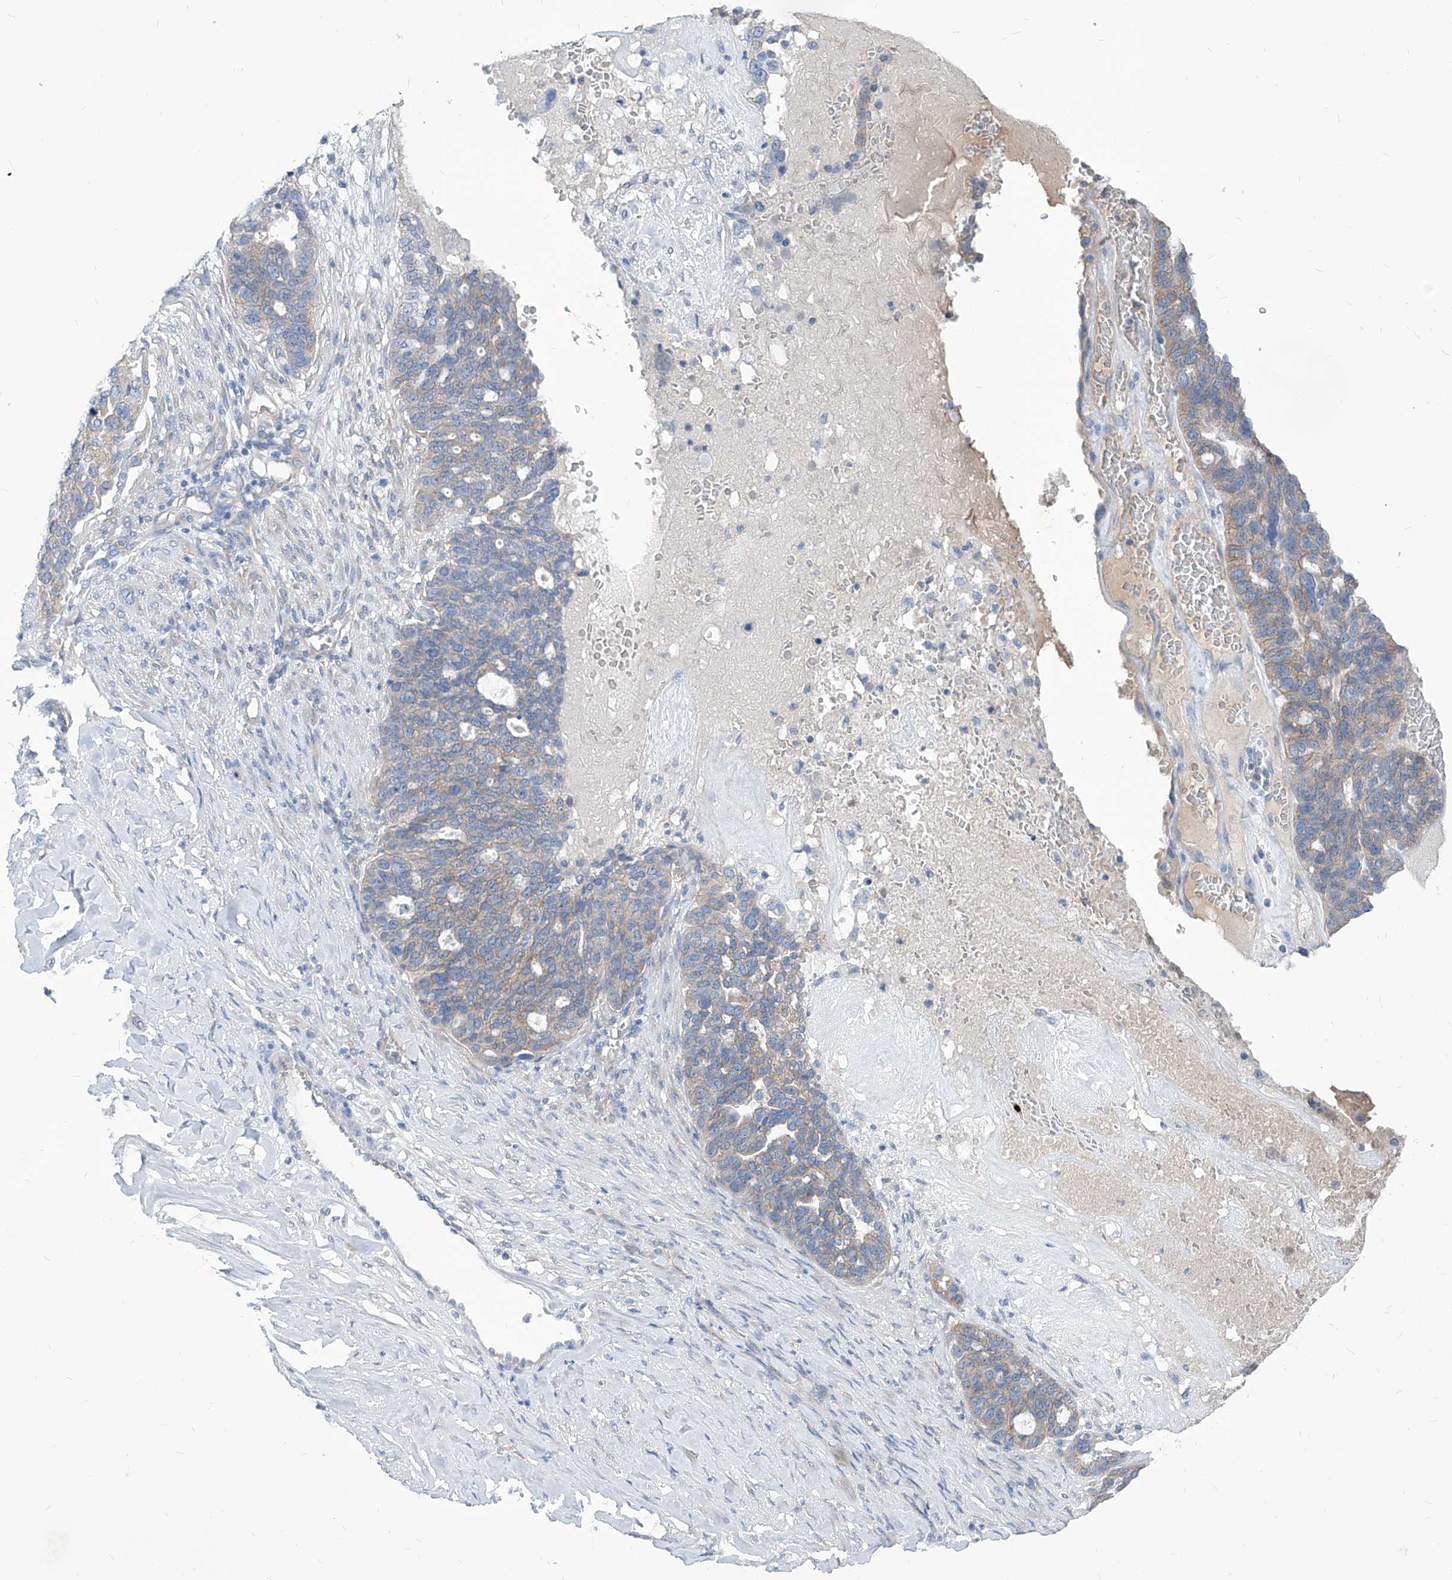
{"staining": {"intensity": "weak", "quantity": "<25%", "location": "cytoplasmic/membranous"}, "tissue": "ovarian cancer", "cell_type": "Tumor cells", "image_type": "cancer", "snomed": [{"axis": "morphology", "description": "Cystadenocarcinoma, serous, NOS"}, {"axis": "topography", "description": "Ovary"}], "caption": "Human serous cystadenocarcinoma (ovarian) stained for a protein using immunohistochemistry demonstrates no staining in tumor cells.", "gene": "AKAP10", "patient": {"sex": "female", "age": 59}}